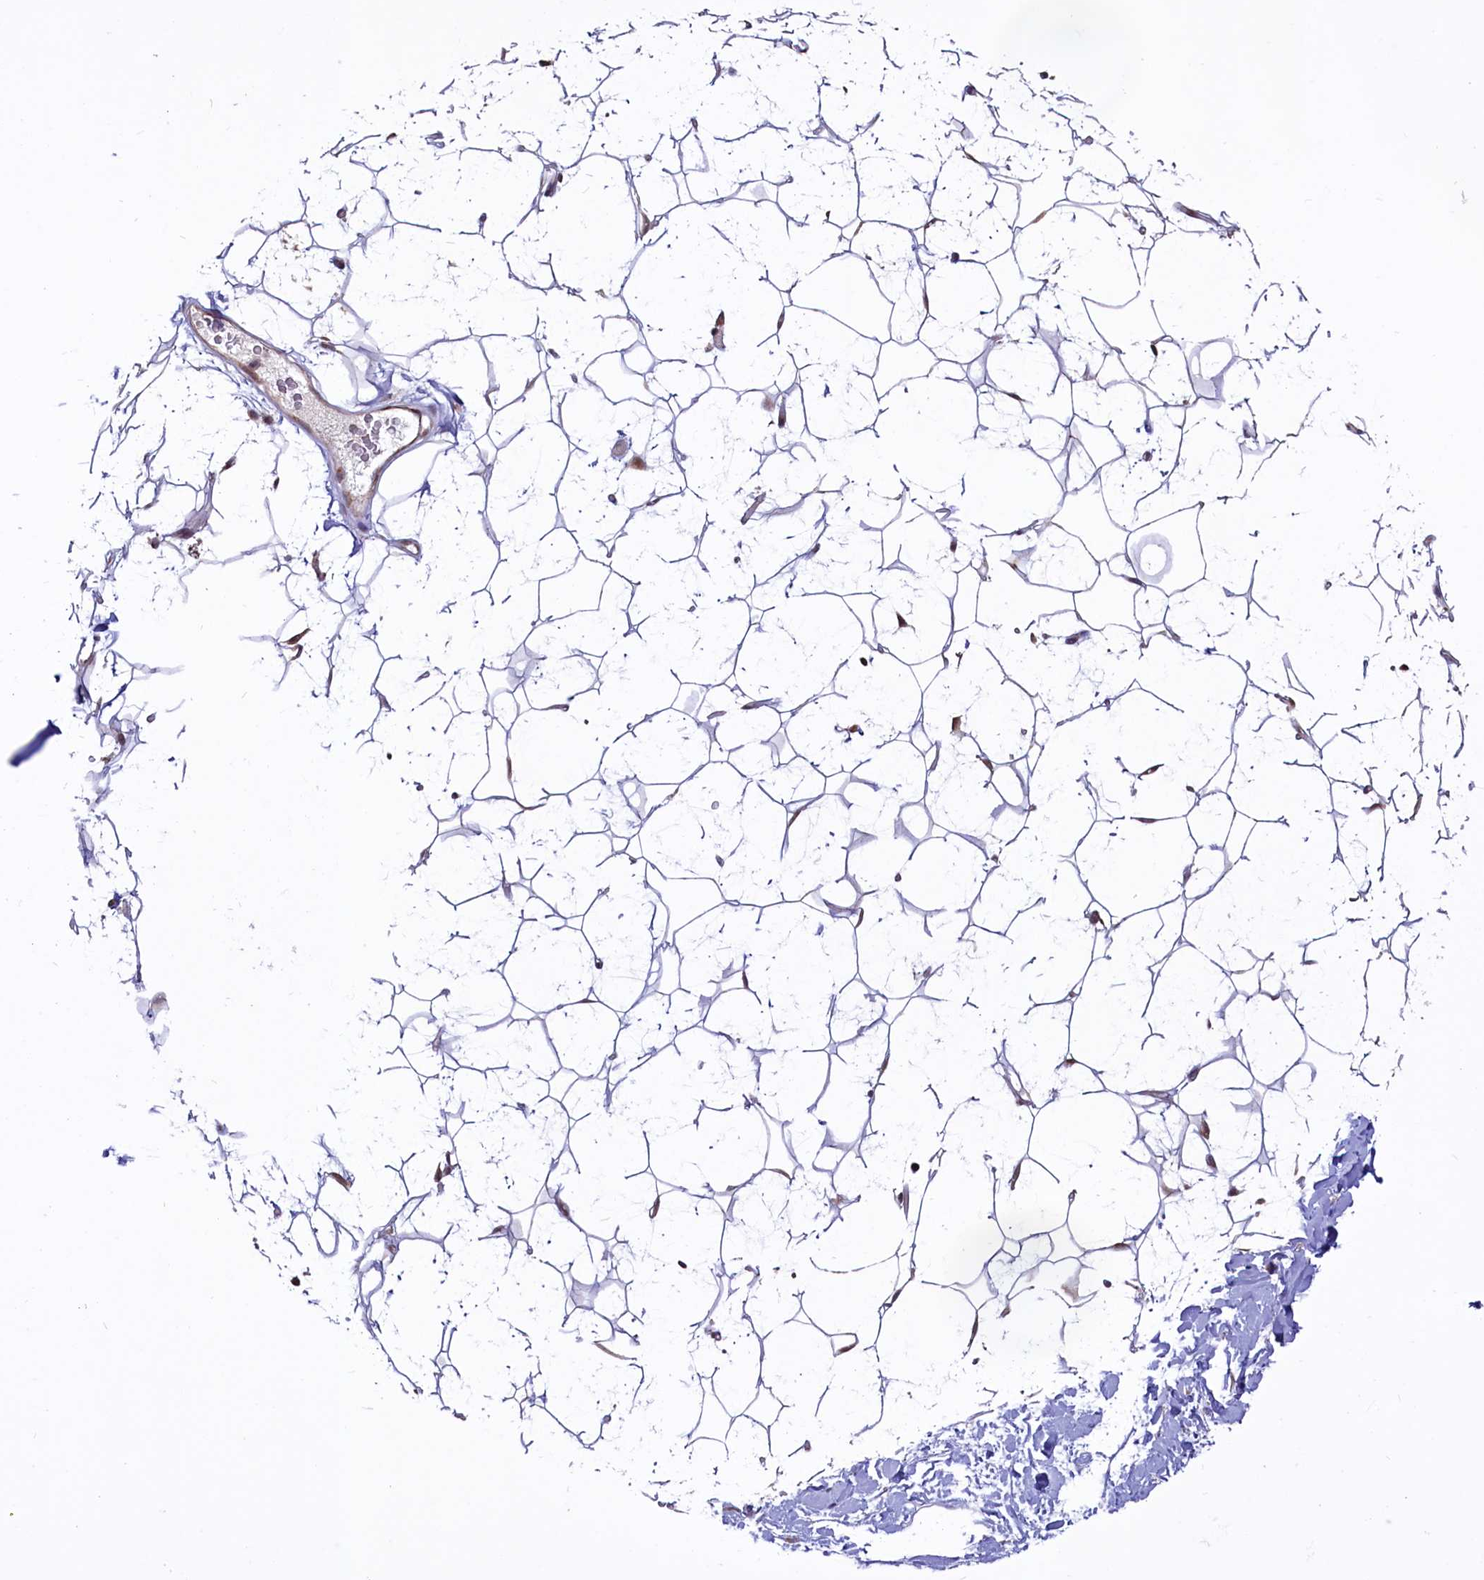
{"staining": {"intensity": "moderate", "quantity": ">75%", "location": "nuclear"}, "tissue": "adipose tissue", "cell_type": "Adipocytes", "image_type": "normal", "snomed": [{"axis": "morphology", "description": "Normal tissue, NOS"}, {"axis": "topography", "description": "Breast"}], "caption": "A high-resolution histopathology image shows immunohistochemistry (IHC) staining of normal adipose tissue, which reveals moderate nuclear positivity in about >75% of adipocytes. The staining was performed using DAB to visualize the protein expression in brown, while the nuclei were stained in blue with hematoxylin (Magnification: 20x).", "gene": "PHC3", "patient": {"sex": "female", "age": 26}}